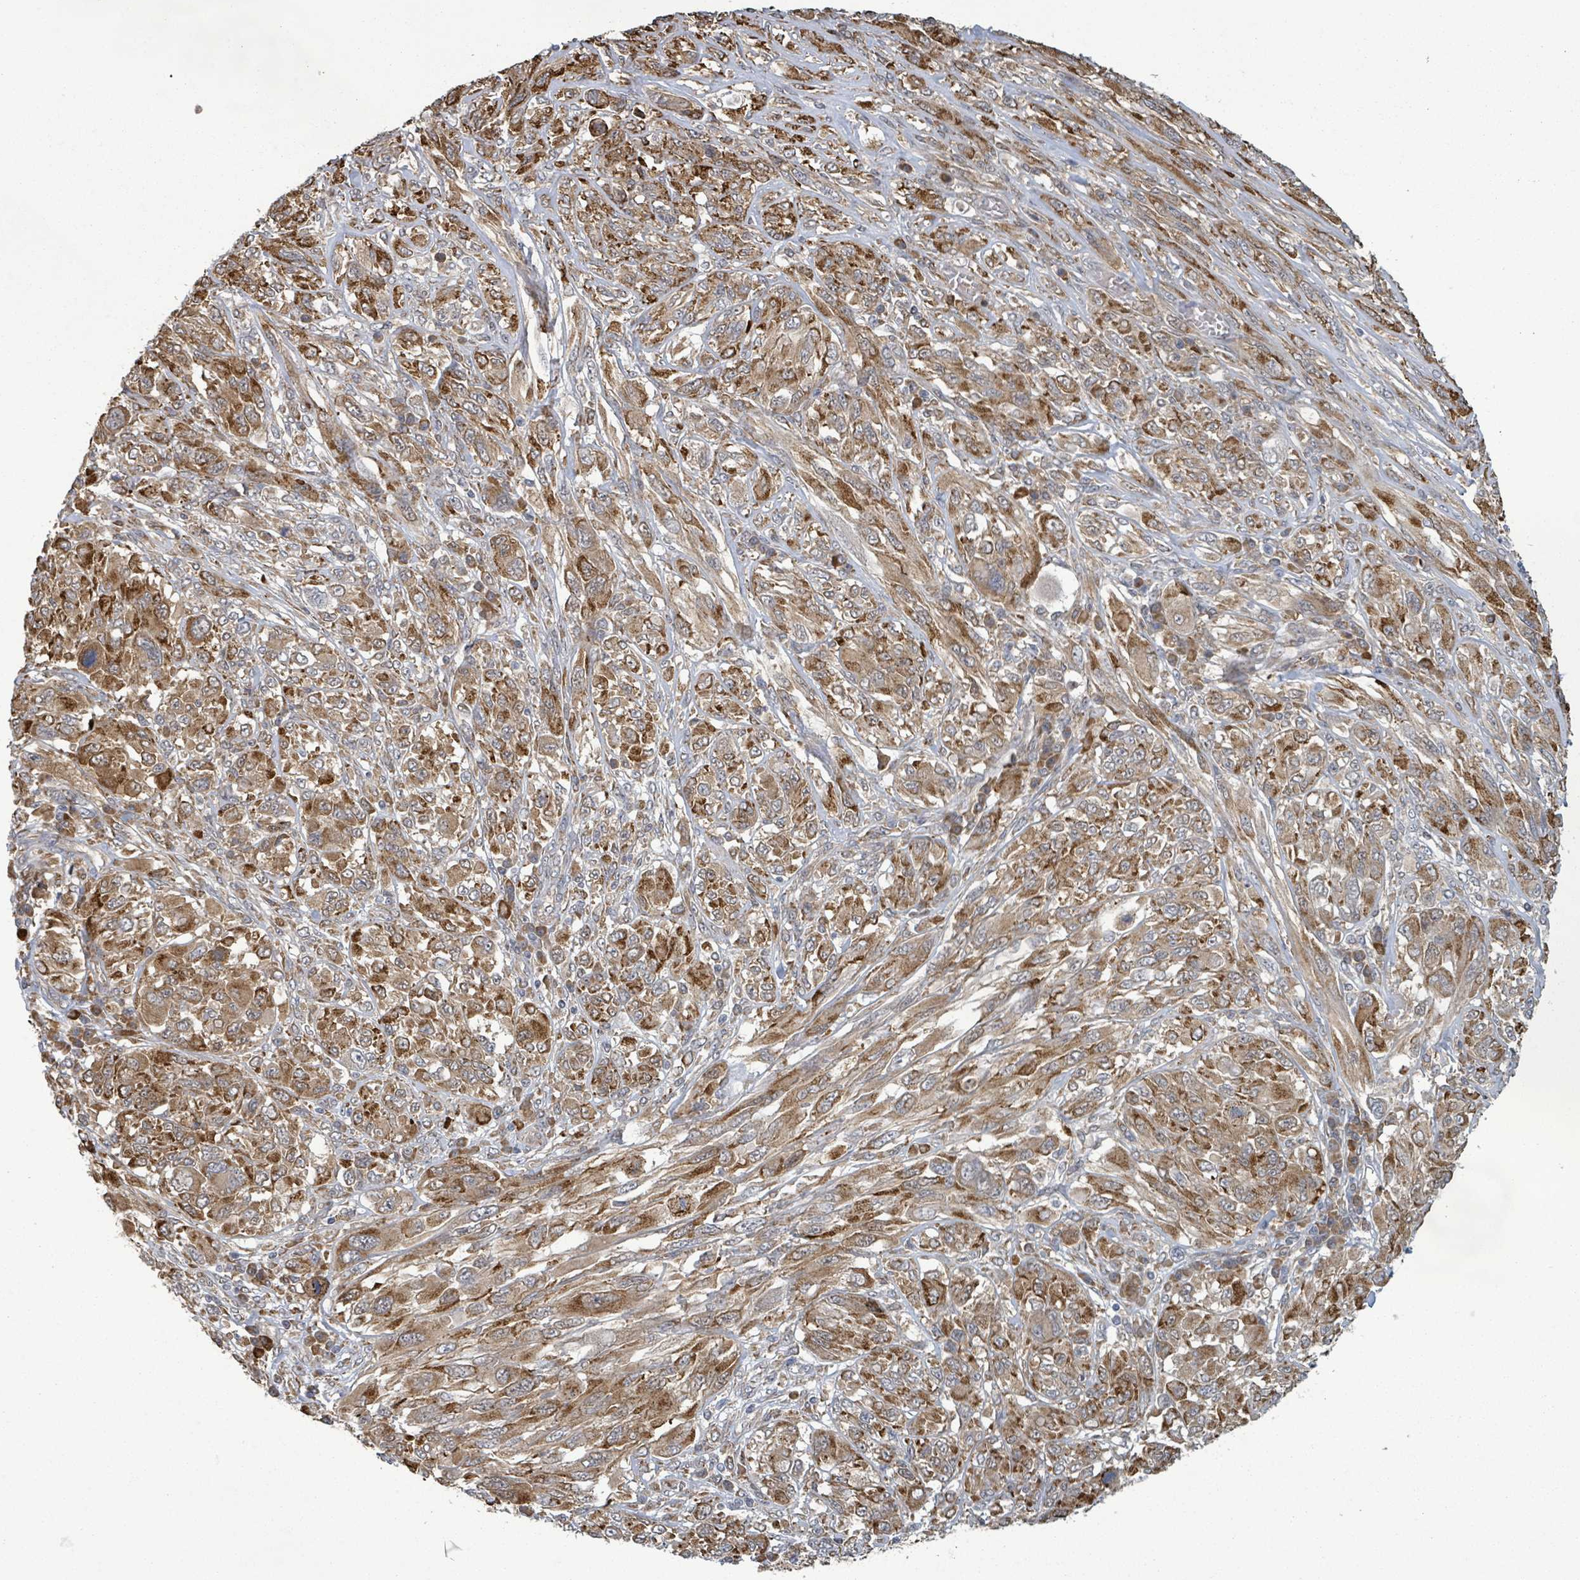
{"staining": {"intensity": "strong", "quantity": ">75%", "location": "cytoplasmic/membranous"}, "tissue": "melanoma", "cell_type": "Tumor cells", "image_type": "cancer", "snomed": [{"axis": "morphology", "description": "Malignant melanoma, NOS"}, {"axis": "topography", "description": "Skin"}], "caption": "Malignant melanoma tissue shows strong cytoplasmic/membranous positivity in about >75% of tumor cells (DAB (3,3'-diaminobenzidine) = brown stain, brightfield microscopy at high magnification).", "gene": "SHROOM2", "patient": {"sex": "female", "age": 91}}